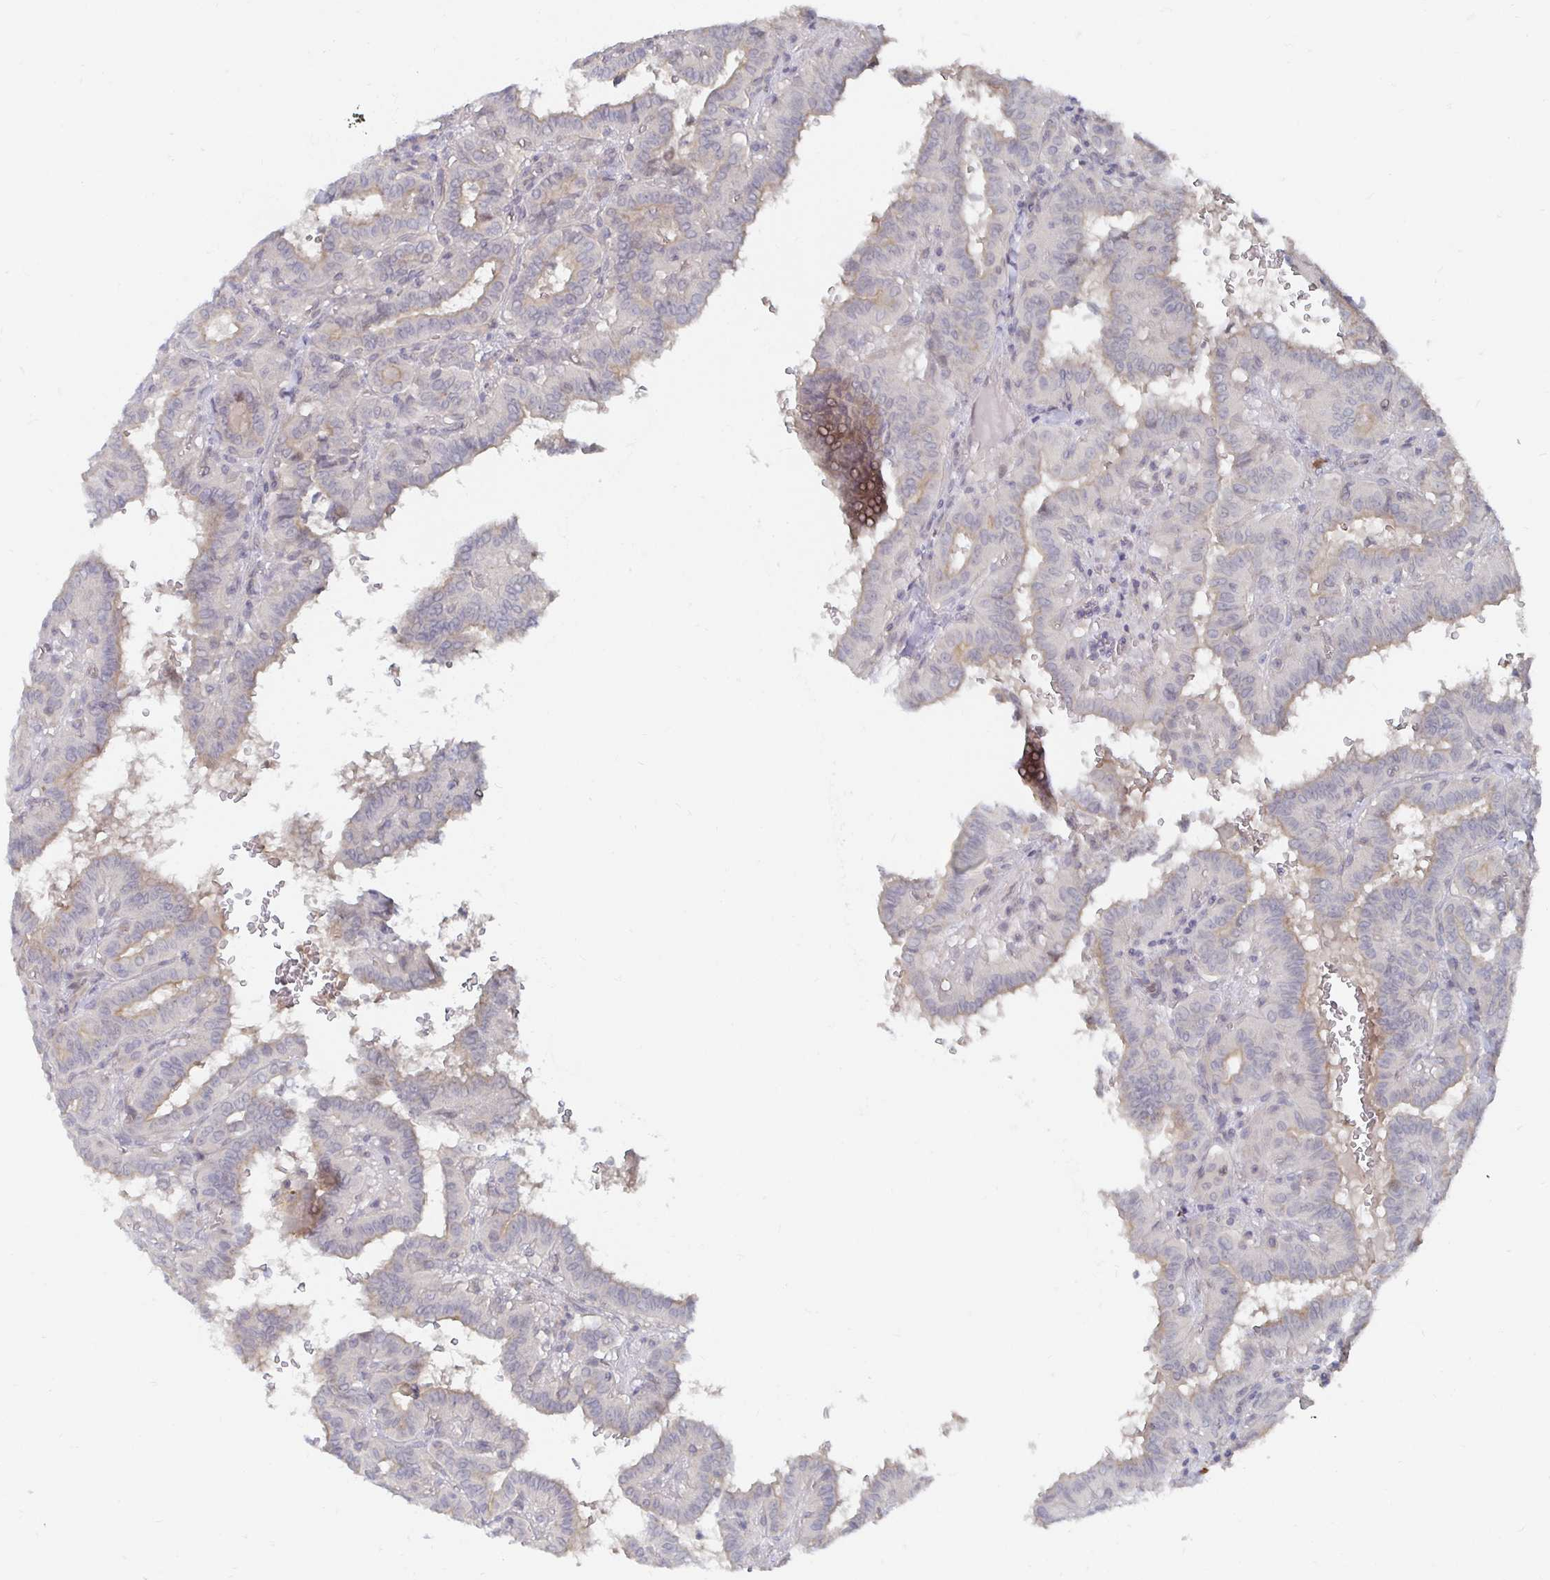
{"staining": {"intensity": "weak", "quantity": "<25%", "location": "cytoplasmic/membranous"}, "tissue": "thyroid cancer", "cell_type": "Tumor cells", "image_type": "cancer", "snomed": [{"axis": "morphology", "description": "Papillary adenocarcinoma, NOS"}, {"axis": "topography", "description": "Thyroid gland"}], "caption": "Immunohistochemistry (IHC) histopathology image of human thyroid papillary adenocarcinoma stained for a protein (brown), which reveals no positivity in tumor cells.", "gene": "MEIS1", "patient": {"sex": "female", "age": 21}}